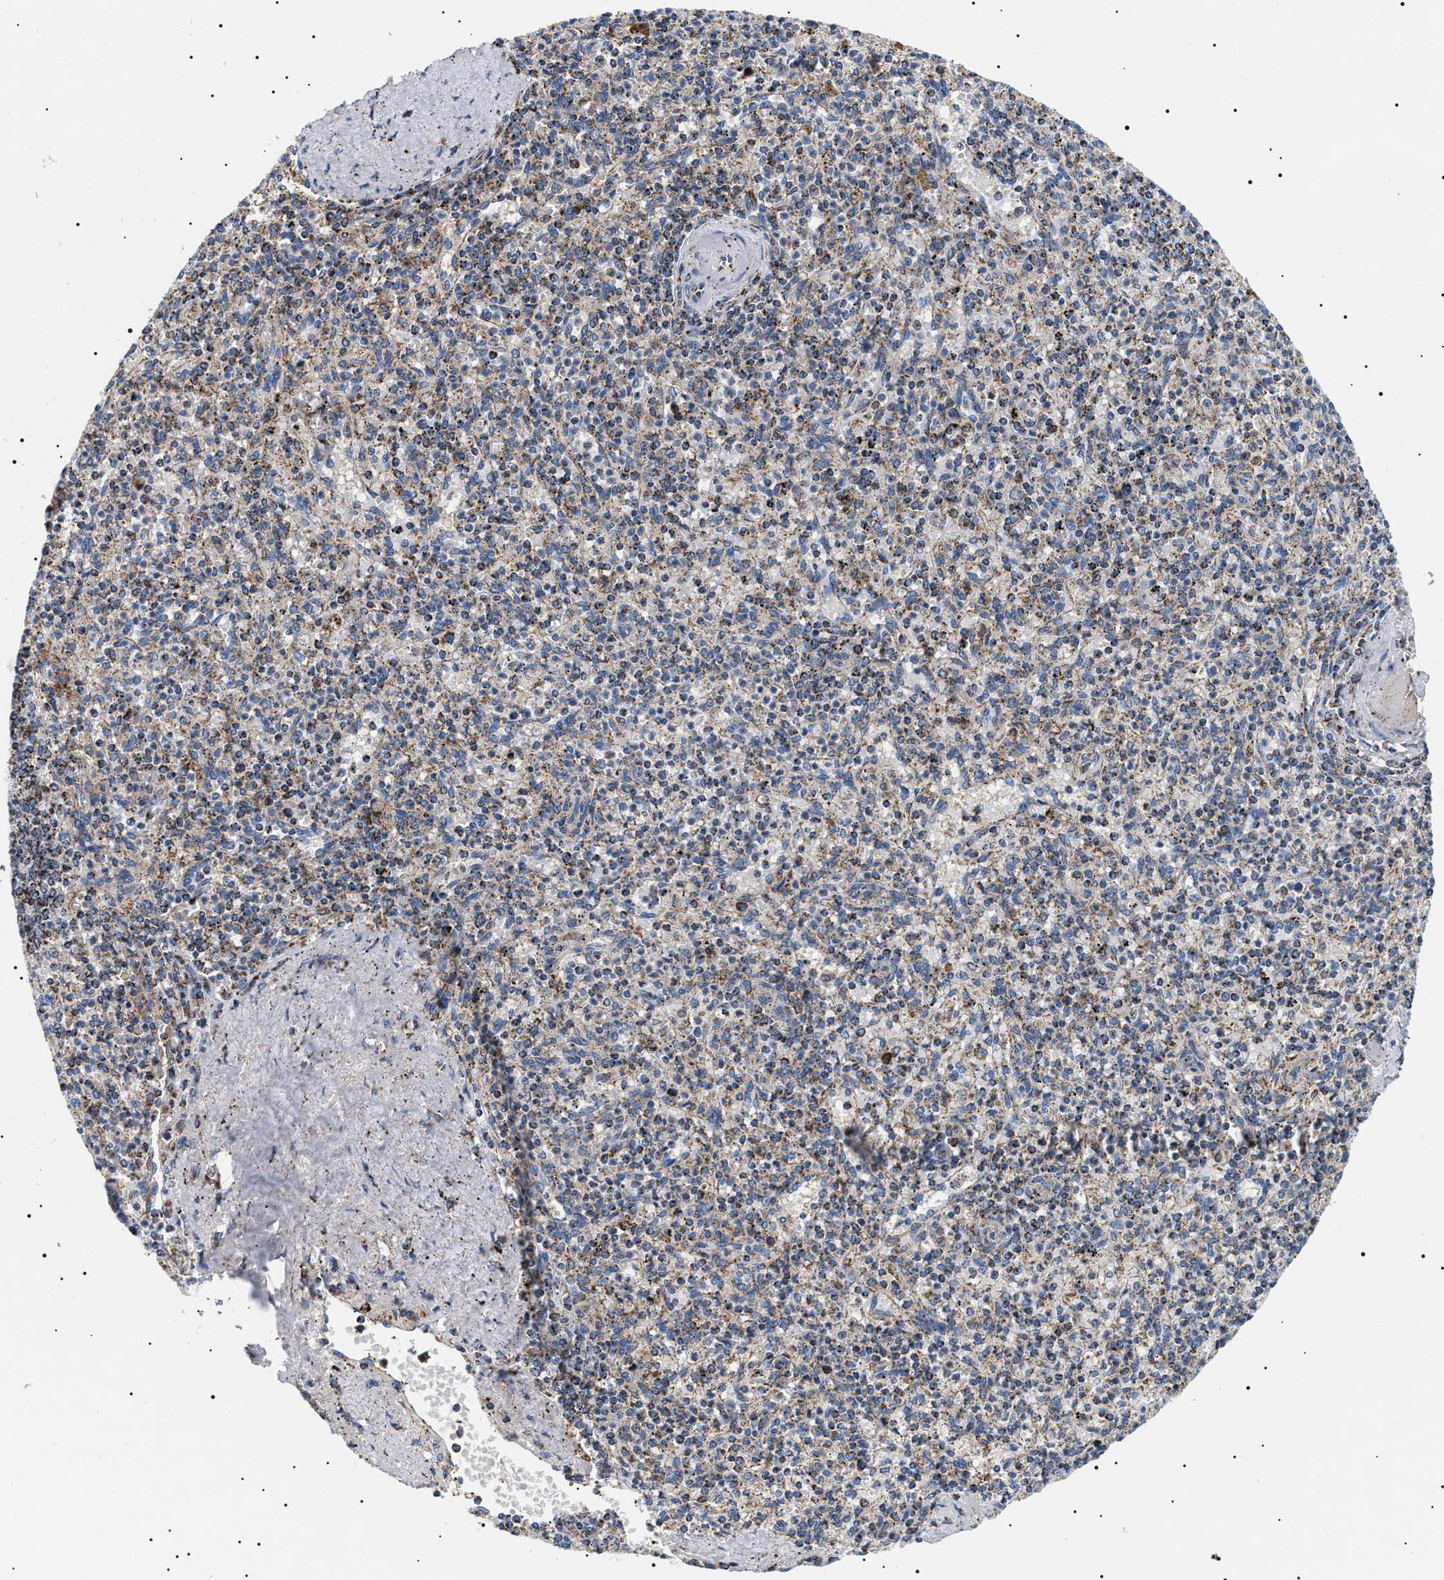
{"staining": {"intensity": "strong", "quantity": "25%-75%", "location": "cytoplasmic/membranous"}, "tissue": "spleen", "cell_type": "Cells in red pulp", "image_type": "normal", "snomed": [{"axis": "morphology", "description": "Normal tissue, NOS"}, {"axis": "topography", "description": "Spleen"}], "caption": "Unremarkable spleen reveals strong cytoplasmic/membranous expression in approximately 25%-75% of cells in red pulp, visualized by immunohistochemistry. Nuclei are stained in blue.", "gene": "OXSM", "patient": {"sex": "male", "age": 72}}